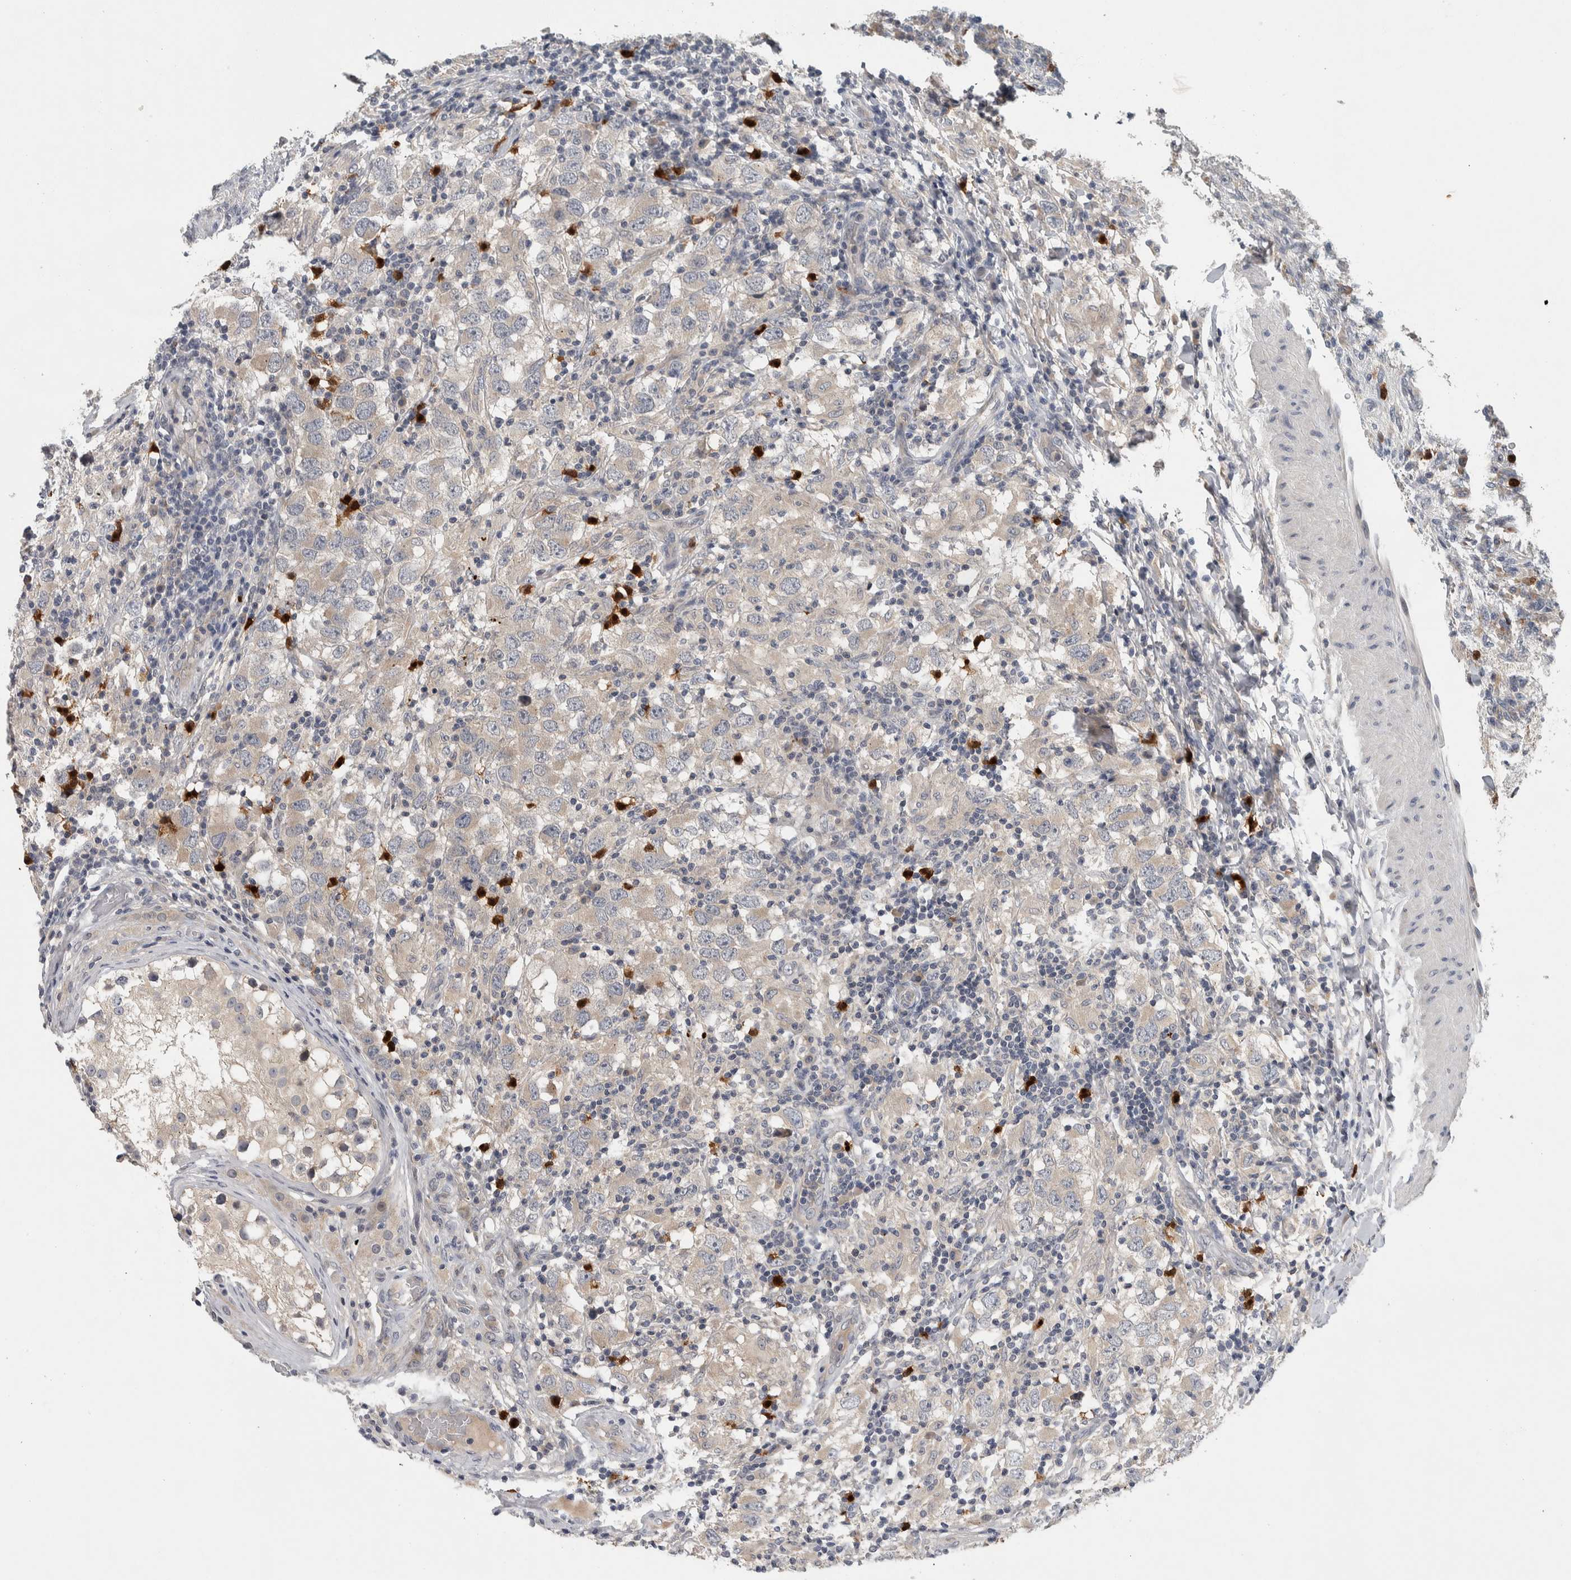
{"staining": {"intensity": "negative", "quantity": "none", "location": "none"}, "tissue": "testis cancer", "cell_type": "Tumor cells", "image_type": "cancer", "snomed": [{"axis": "morphology", "description": "Carcinoma, Embryonal, NOS"}, {"axis": "topography", "description": "Testis"}], "caption": "The histopathology image shows no significant staining in tumor cells of embryonal carcinoma (testis).", "gene": "ADPRM", "patient": {"sex": "male", "age": 21}}